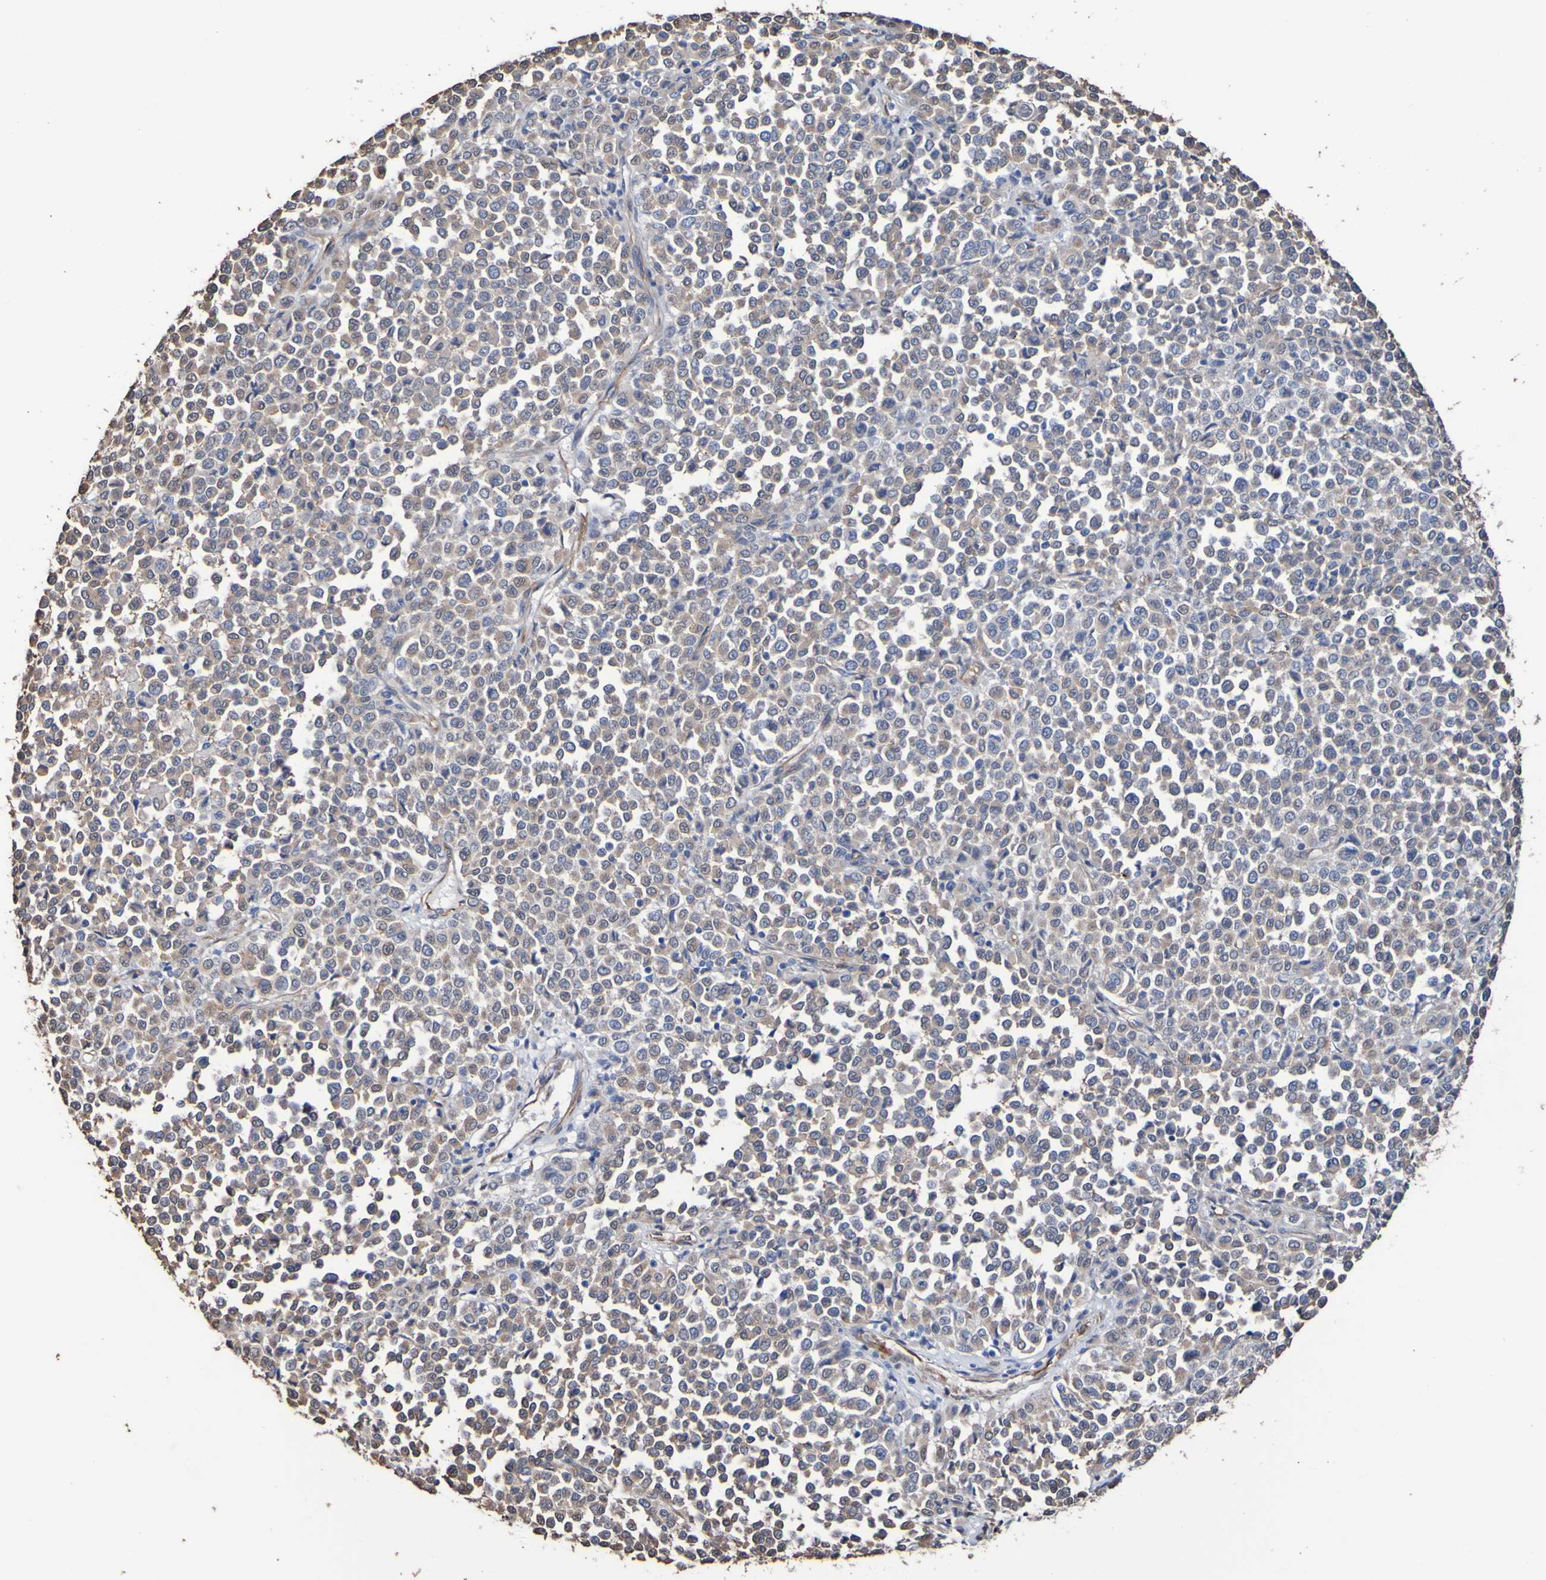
{"staining": {"intensity": "weak", "quantity": ">75%", "location": "cytoplasmic/membranous"}, "tissue": "melanoma", "cell_type": "Tumor cells", "image_type": "cancer", "snomed": [{"axis": "morphology", "description": "Malignant melanoma, Metastatic site"}, {"axis": "topography", "description": "Pancreas"}], "caption": "Immunohistochemistry histopathology image of neoplastic tissue: malignant melanoma (metastatic site) stained using immunohistochemistry exhibits low levels of weak protein expression localized specifically in the cytoplasmic/membranous of tumor cells, appearing as a cytoplasmic/membranous brown color.", "gene": "ELMOD3", "patient": {"sex": "female", "age": 30}}